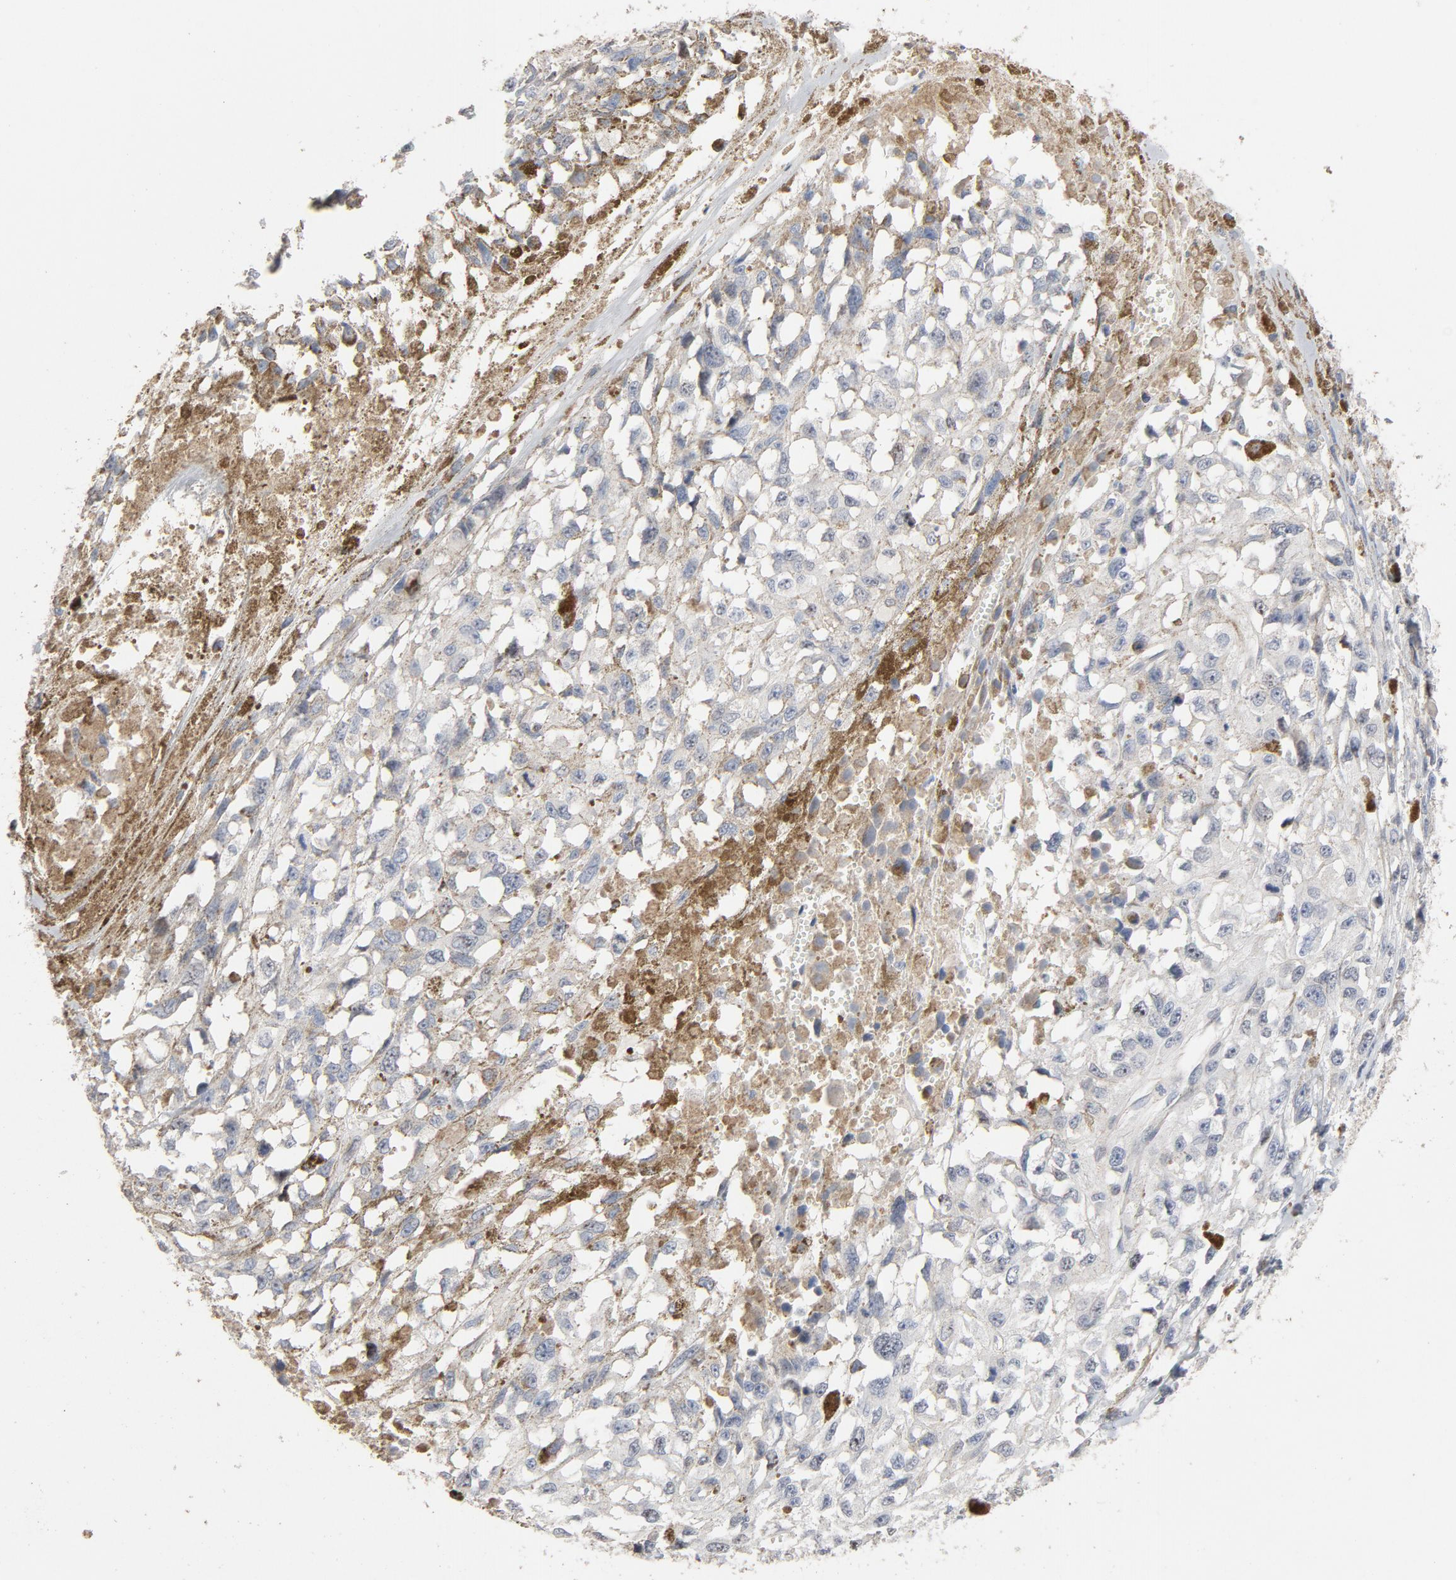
{"staining": {"intensity": "weak", "quantity": "<25%", "location": "cytoplasmic/membranous"}, "tissue": "melanoma", "cell_type": "Tumor cells", "image_type": "cancer", "snomed": [{"axis": "morphology", "description": "Malignant melanoma, Metastatic site"}, {"axis": "topography", "description": "Lymph node"}], "caption": "High power microscopy histopathology image of an immunohistochemistry image of melanoma, revealing no significant positivity in tumor cells.", "gene": "CDK6", "patient": {"sex": "male", "age": 59}}